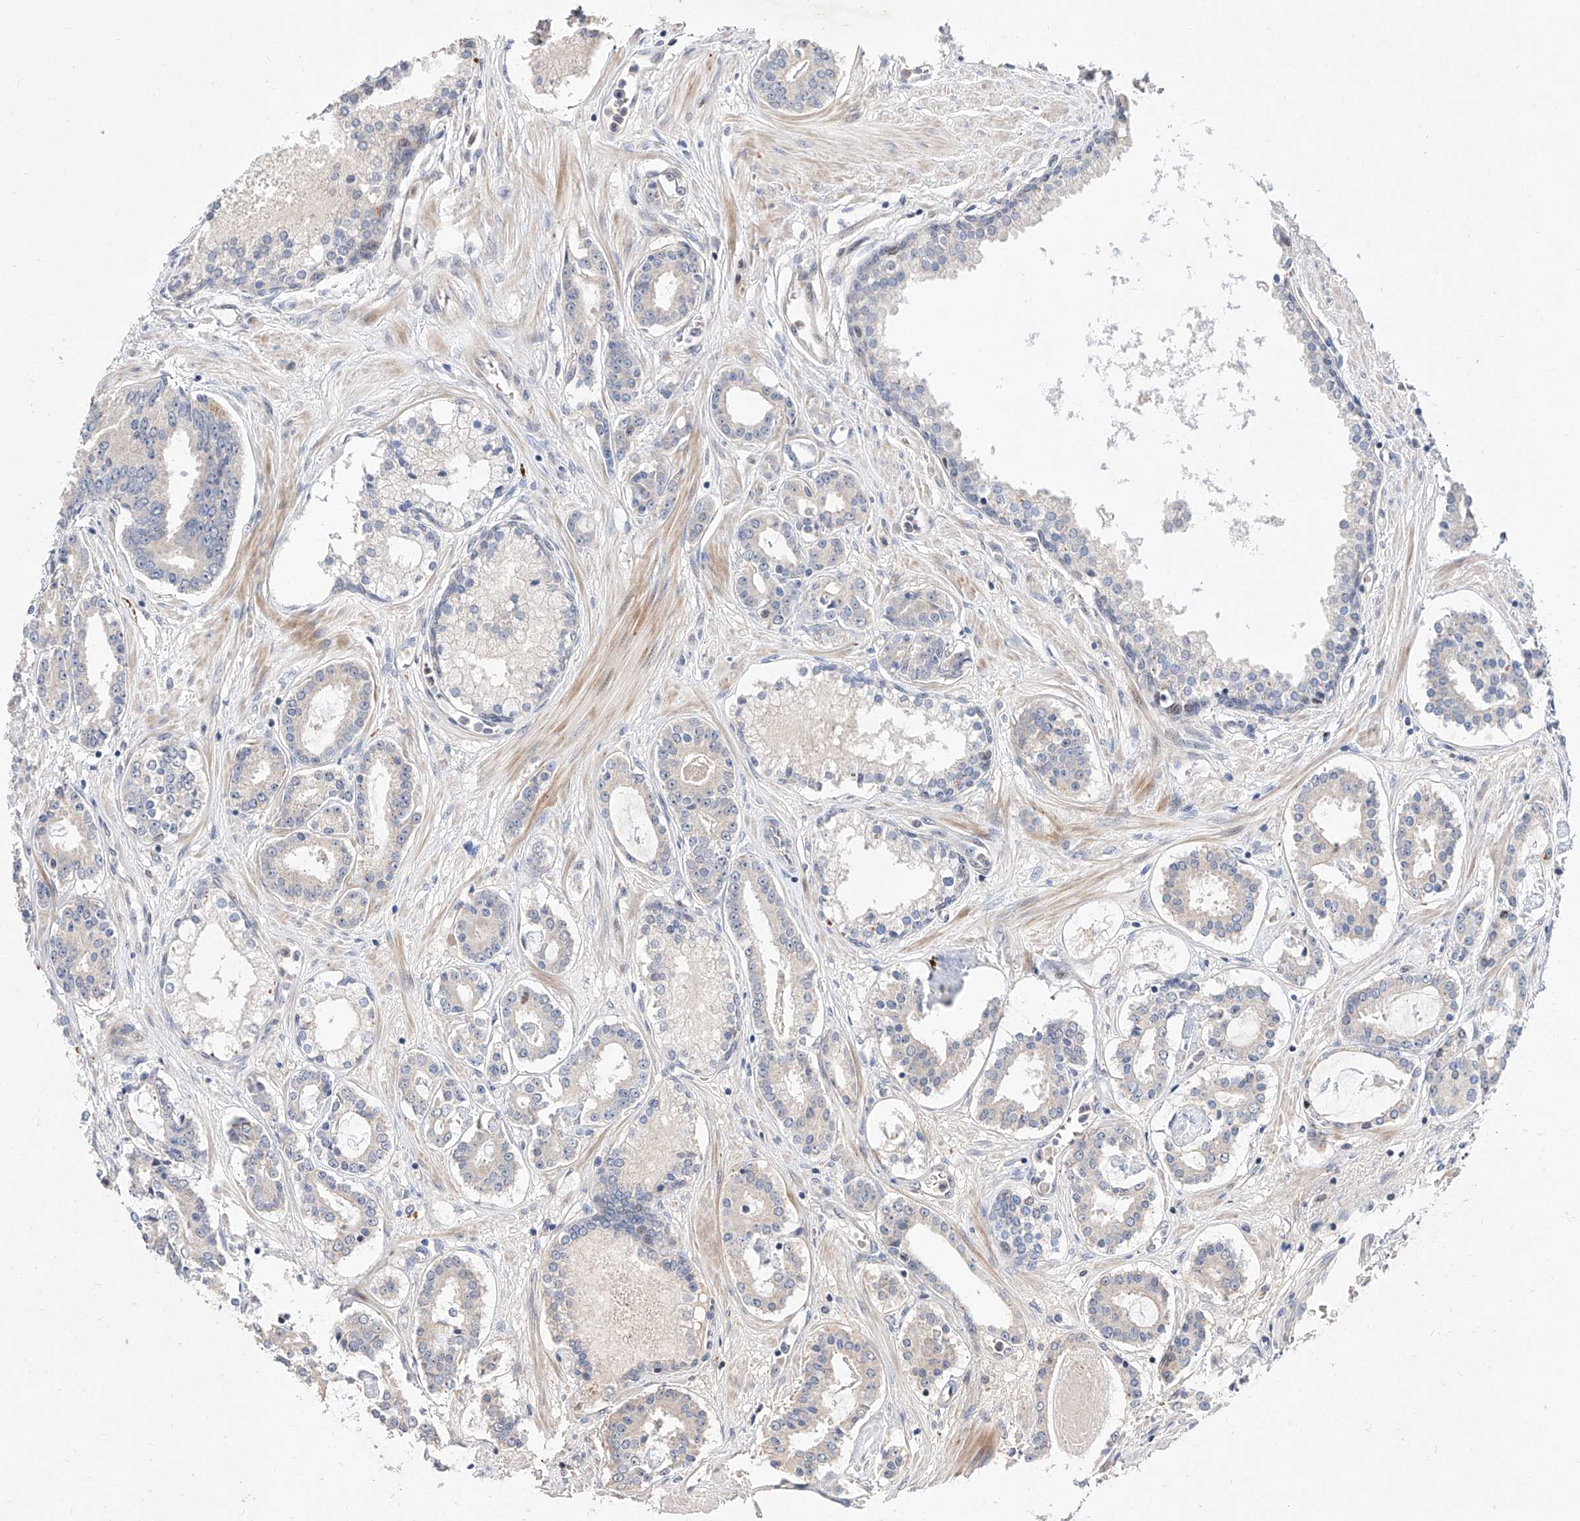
{"staining": {"intensity": "negative", "quantity": "none", "location": "none"}, "tissue": "prostate cancer", "cell_type": "Tumor cells", "image_type": "cancer", "snomed": [{"axis": "morphology", "description": "Adenocarcinoma, High grade"}, {"axis": "topography", "description": "Prostate"}], "caption": "A photomicrograph of human prostate adenocarcinoma (high-grade) is negative for staining in tumor cells.", "gene": "FUCA2", "patient": {"sex": "male", "age": 58}}